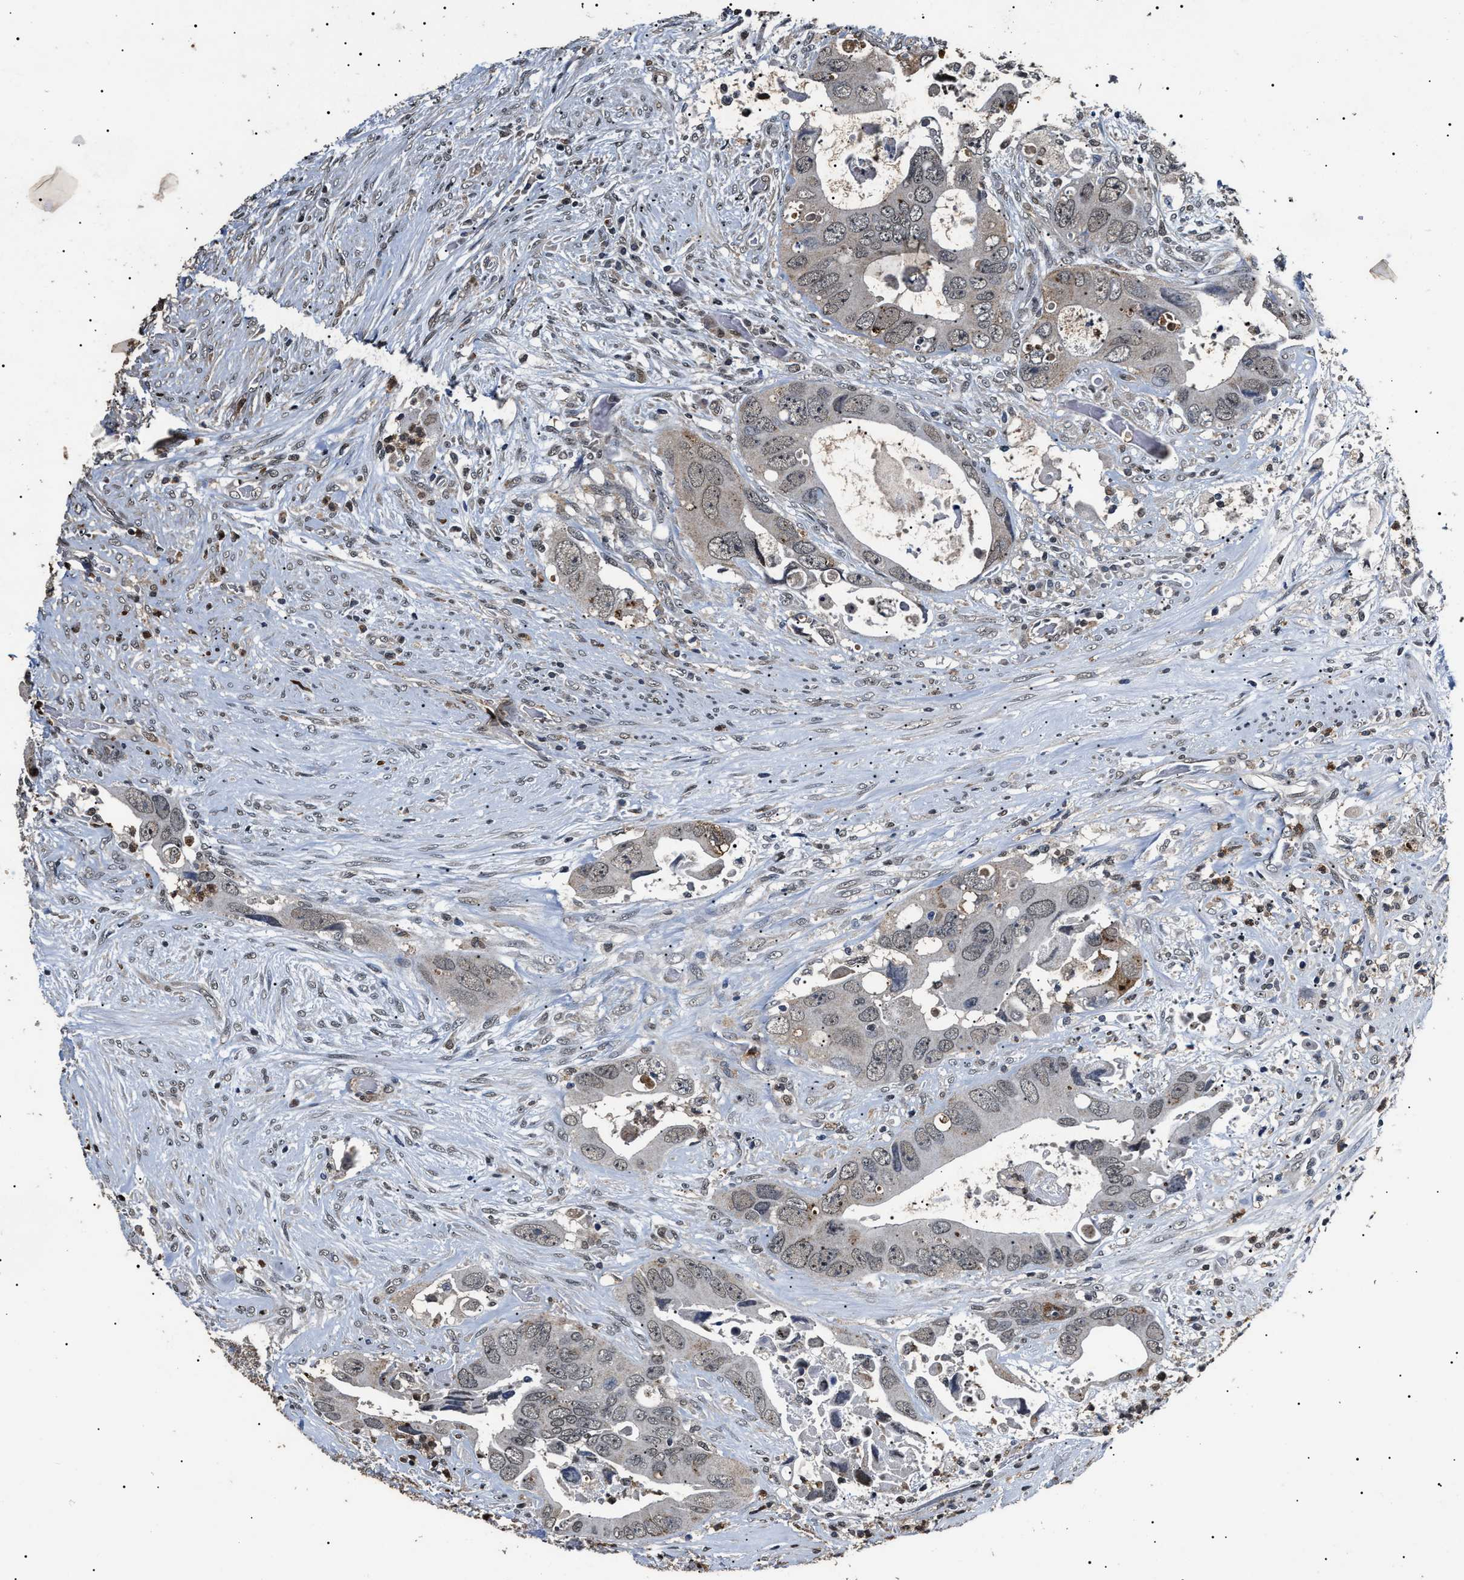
{"staining": {"intensity": "weak", "quantity": ">75%", "location": "nuclear"}, "tissue": "colorectal cancer", "cell_type": "Tumor cells", "image_type": "cancer", "snomed": [{"axis": "morphology", "description": "Adenocarcinoma, NOS"}, {"axis": "topography", "description": "Rectum"}], "caption": "Immunohistochemistry (IHC) staining of colorectal cancer (adenocarcinoma), which shows low levels of weak nuclear positivity in about >75% of tumor cells indicating weak nuclear protein positivity. The staining was performed using DAB (brown) for protein detection and nuclei were counterstained in hematoxylin (blue).", "gene": "ANP32E", "patient": {"sex": "male", "age": 70}}